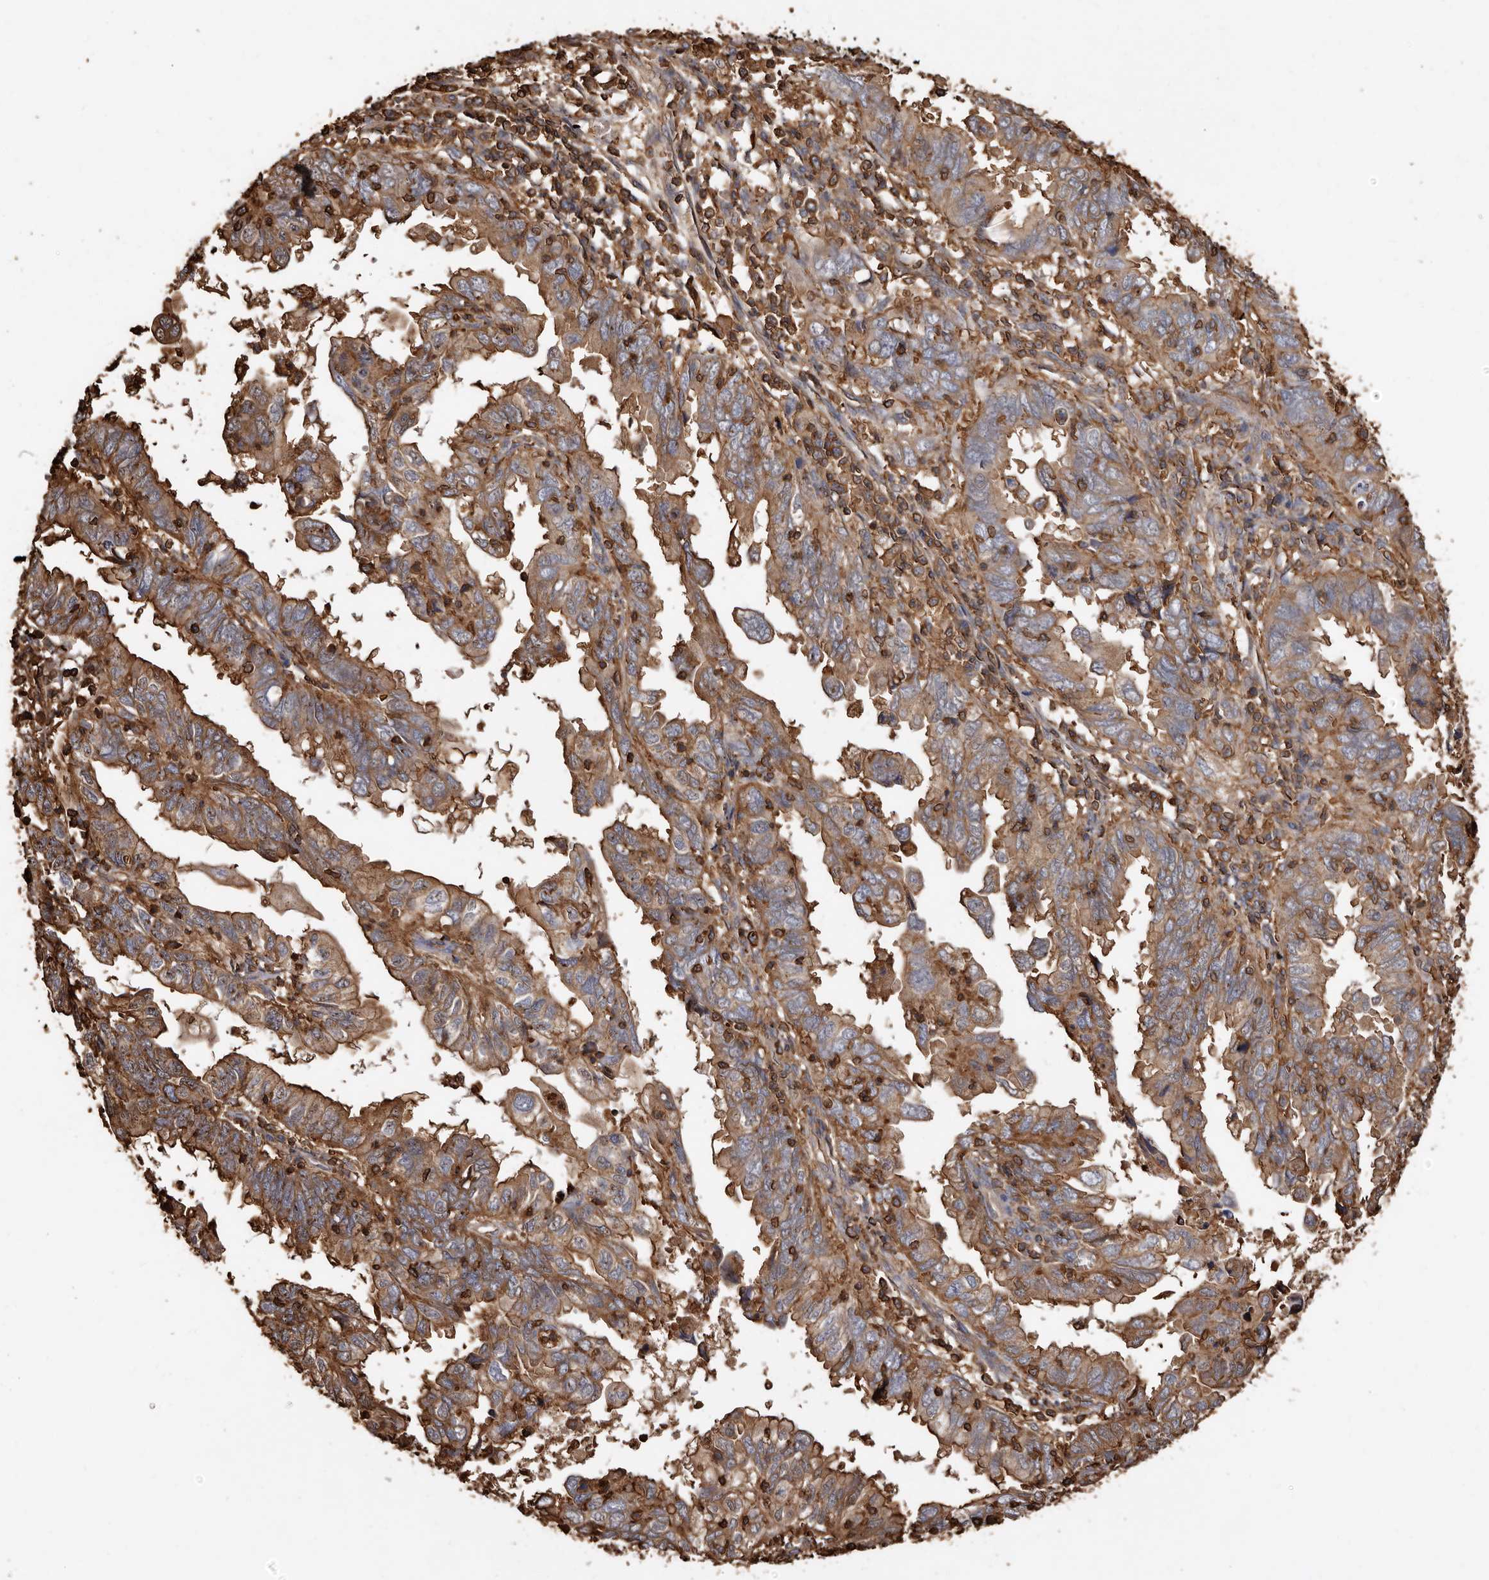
{"staining": {"intensity": "moderate", "quantity": ">75%", "location": "cytoplasmic/membranous"}, "tissue": "endometrial cancer", "cell_type": "Tumor cells", "image_type": "cancer", "snomed": [{"axis": "morphology", "description": "Adenocarcinoma, NOS"}, {"axis": "topography", "description": "Uterus"}], "caption": "Moderate cytoplasmic/membranous protein positivity is identified in about >75% of tumor cells in endometrial adenocarcinoma.", "gene": "COQ8B", "patient": {"sex": "female", "age": 77}}